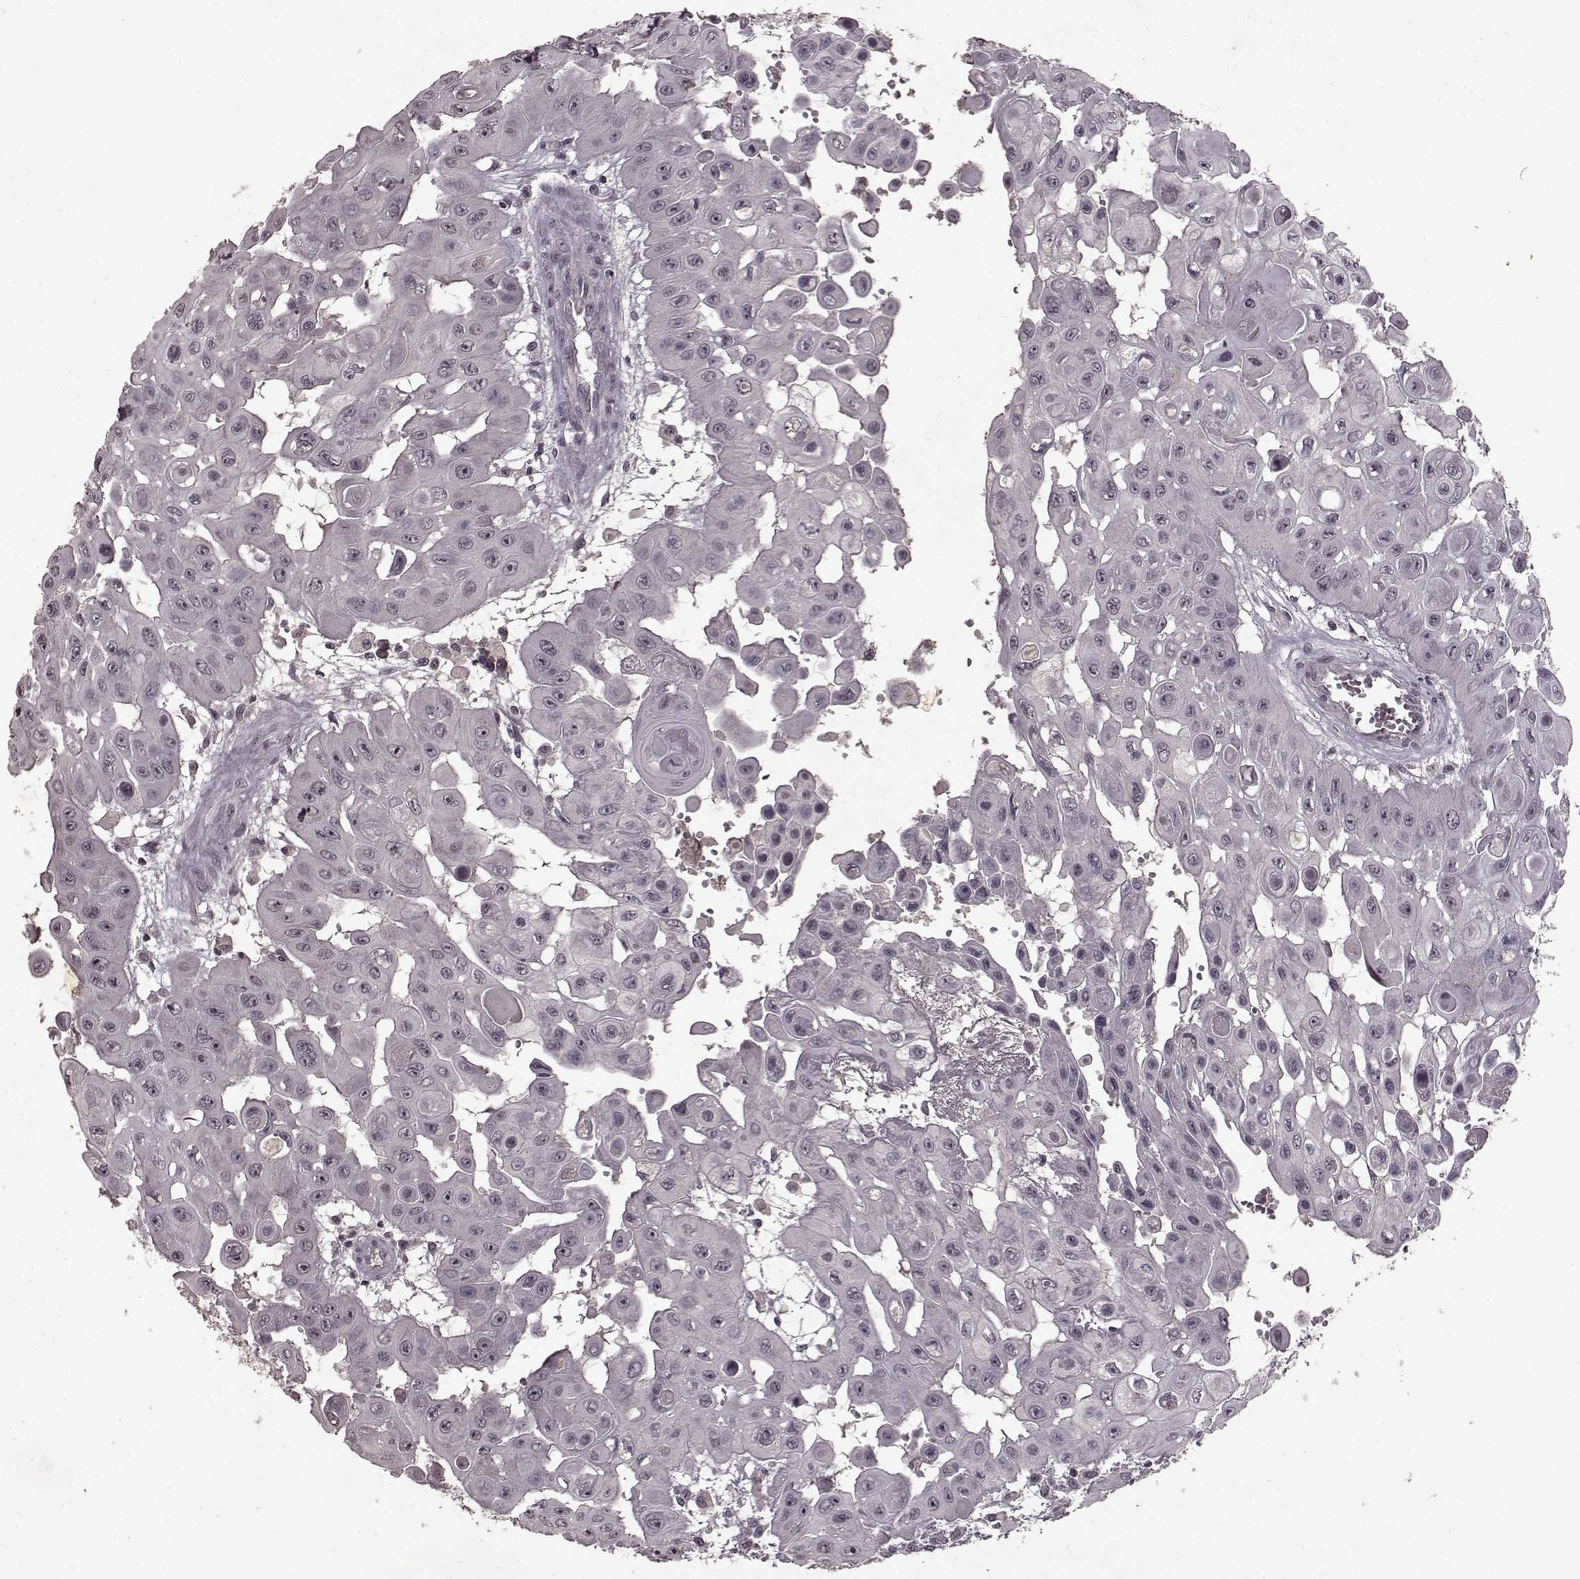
{"staining": {"intensity": "negative", "quantity": "none", "location": "none"}, "tissue": "head and neck cancer", "cell_type": "Tumor cells", "image_type": "cancer", "snomed": [{"axis": "morphology", "description": "Adenocarcinoma, NOS"}, {"axis": "topography", "description": "Head-Neck"}], "caption": "Micrograph shows no protein expression in tumor cells of head and neck cancer tissue.", "gene": "LHB", "patient": {"sex": "male", "age": 73}}